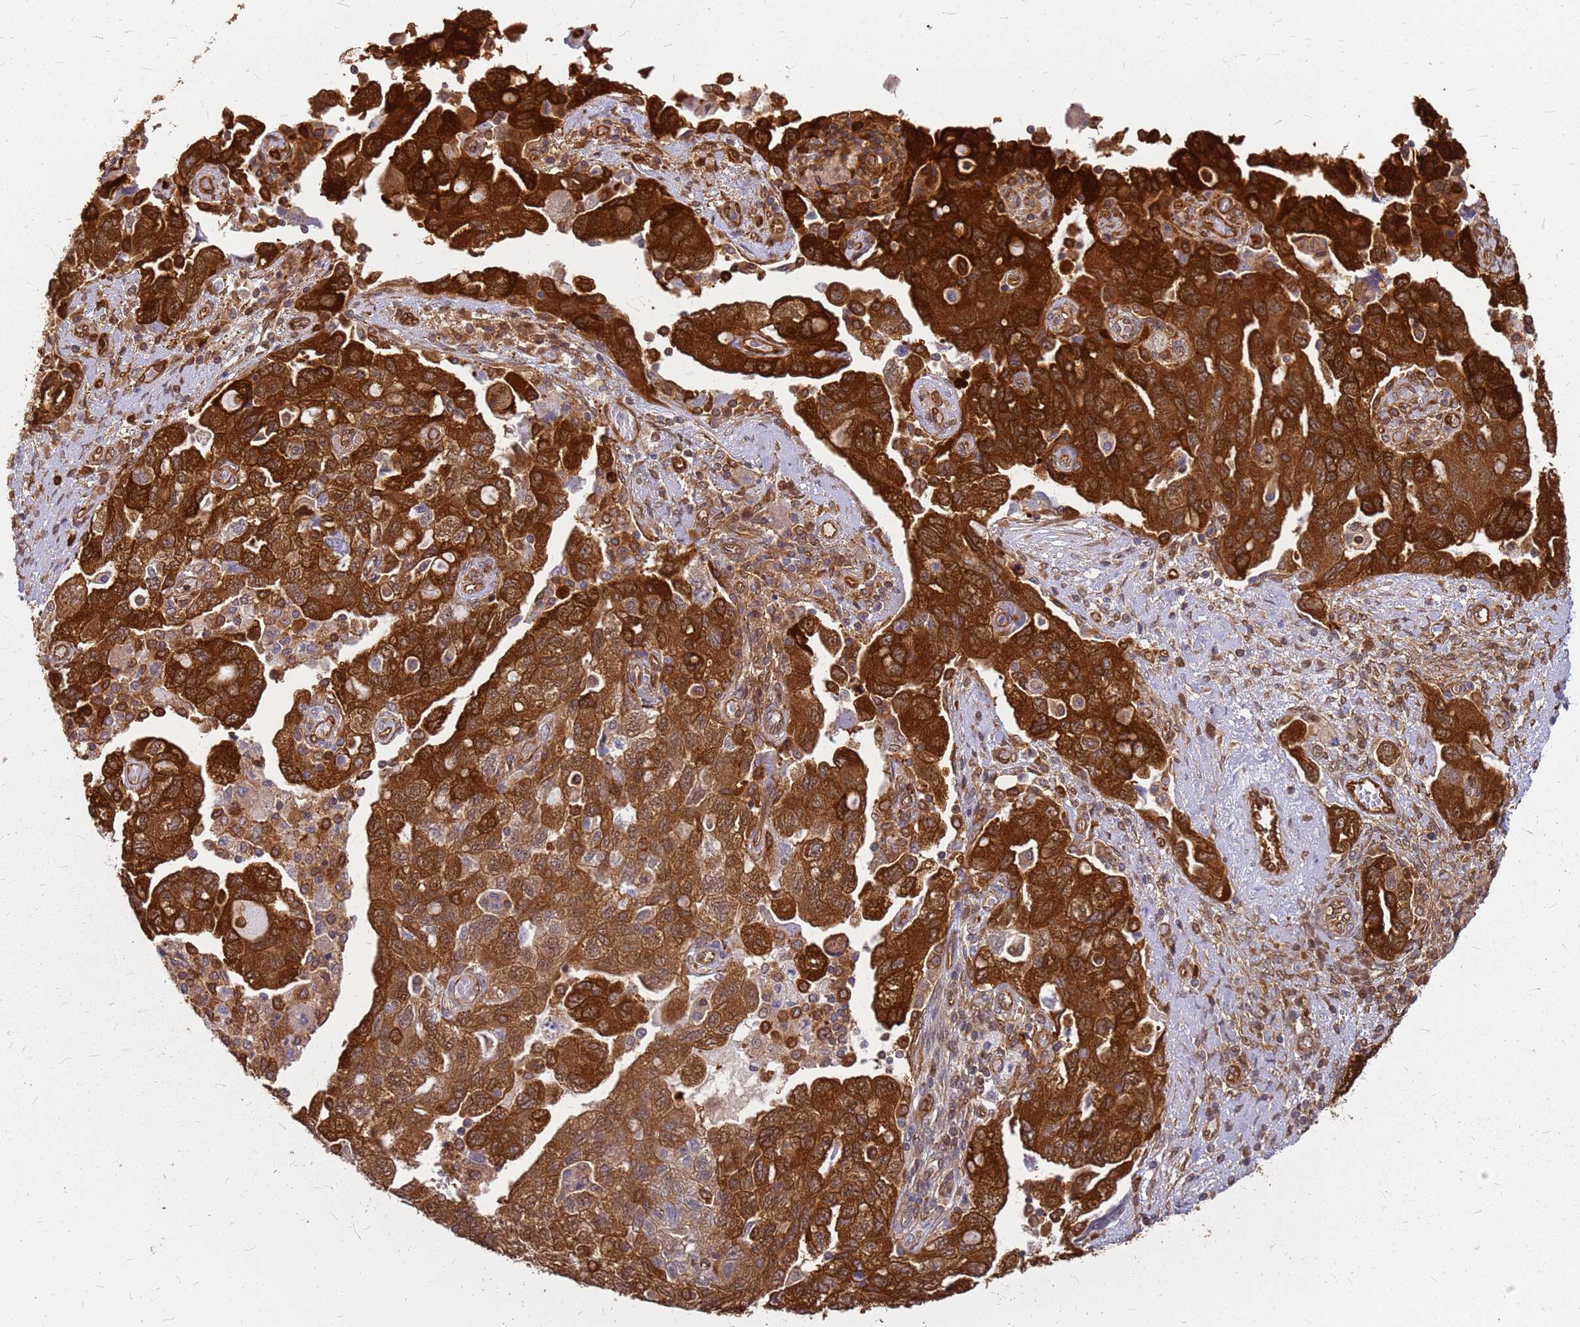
{"staining": {"intensity": "strong", "quantity": ">75%", "location": "cytoplasmic/membranous"}, "tissue": "ovarian cancer", "cell_type": "Tumor cells", "image_type": "cancer", "snomed": [{"axis": "morphology", "description": "Carcinoma, NOS"}, {"axis": "morphology", "description": "Cystadenocarcinoma, serous, NOS"}, {"axis": "topography", "description": "Ovary"}], "caption": "Brown immunohistochemical staining in human ovarian cancer displays strong cytoplasmic/membranous positivity in approximately >75% of tumor cells. Immunohistochemistry (ihc) stains the protein in brown and the nuclei are stained blue.", "gene": "HDX", "patient": {"sex": "female", "age": 69}}